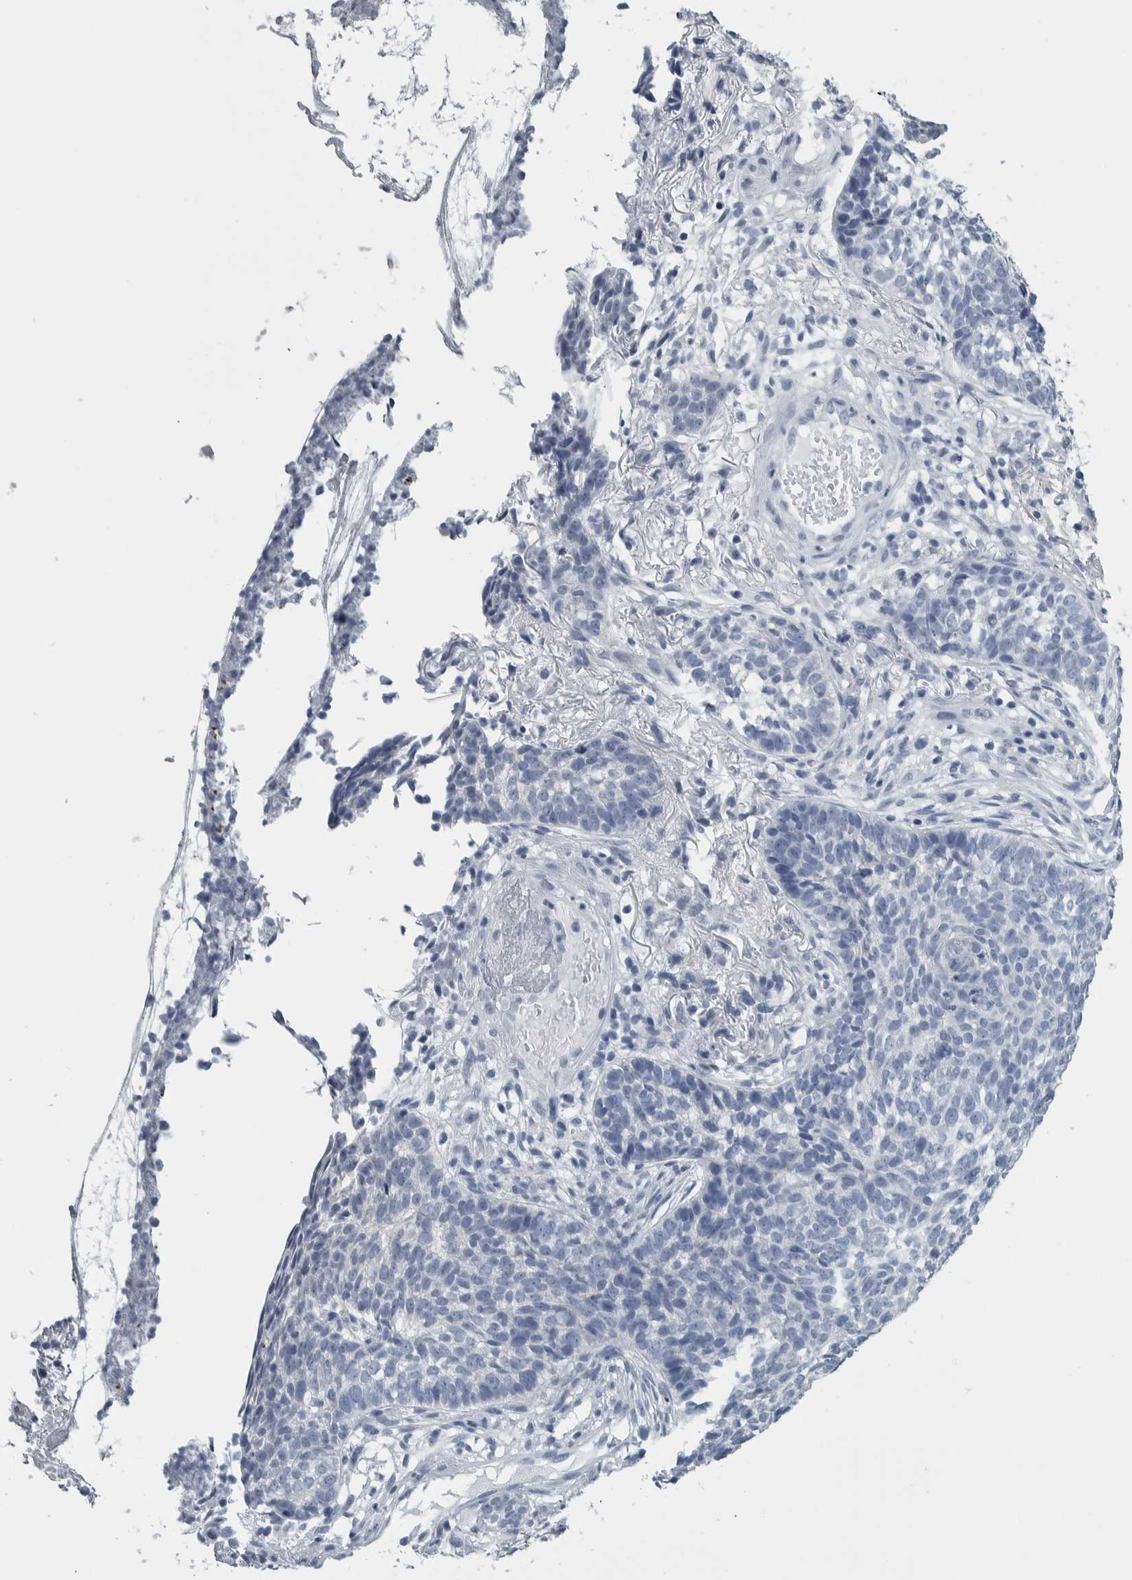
{"staining": {"intensity": "negative", "quantity": "none", "location": "none"}, "tissue": "skin cancer", "cell_type": "Tumor cells", "image_type": "cancer", "snomed": [{"axis": "morphology", "description": "Basal cell carcinoma"}, {"axis": "topography", "description": "Skin"}], "caption": "Immunohistochemistry image of skin basal cell carcinoma stained for a protein (brown), which shows no positivity in tumor cells. (IHC, brightfield microscopy, high magnification).", "gene": "CDH17", "patient": {"sex": "male", "age": 85}}